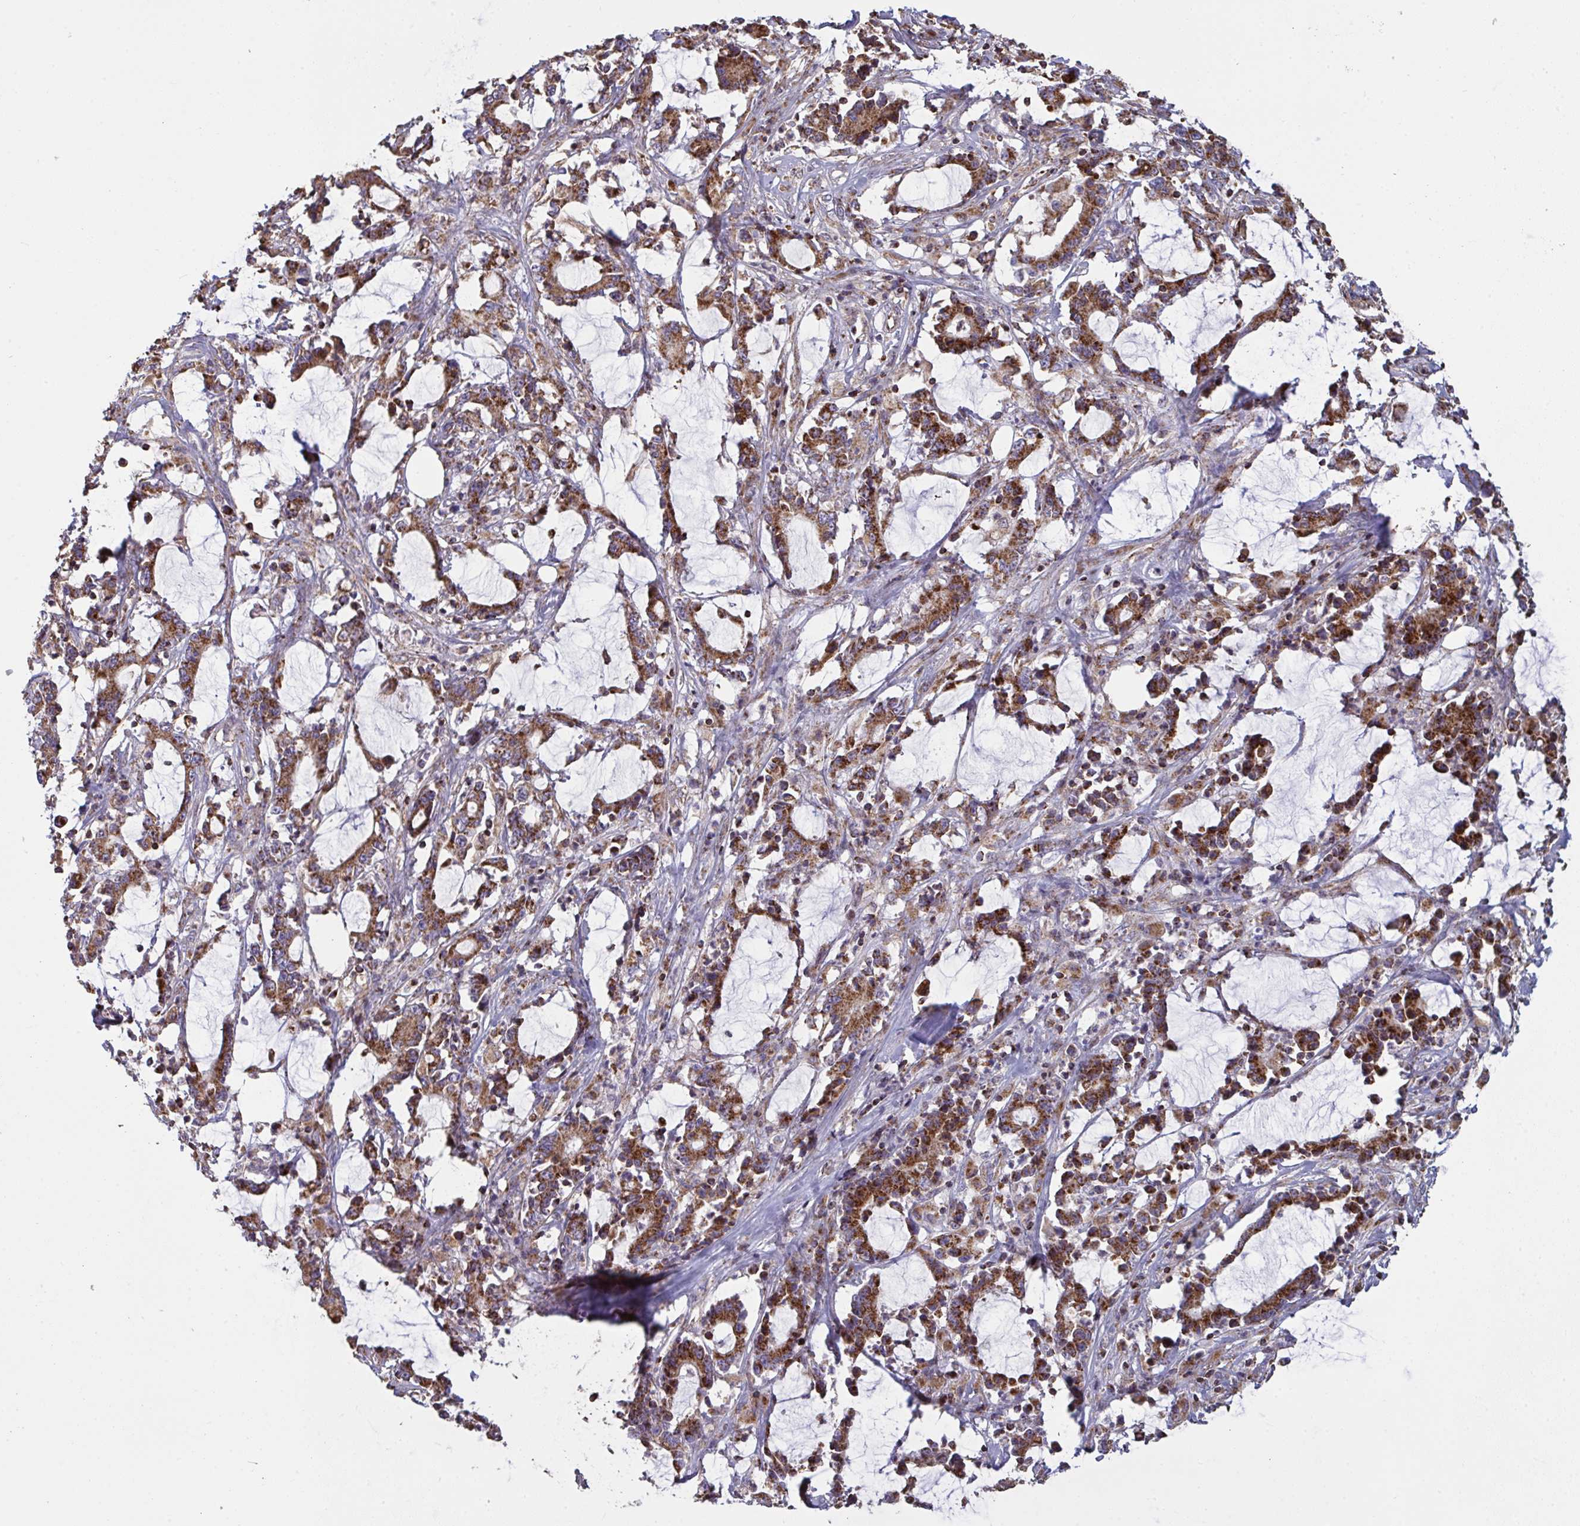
{"staining": {"intensity": "strong", "quantity": ">75%", "location": "cytoplasmic/membranous"}, "tissue": "stomach cancer", "cell_type": "Tumor cells", "image_type": "cancer", "snomed": [{"axis": "morphology", "description": "Adenocarcinoma, NOS"}, {"axis": "topography", "description": "Stomach, upper"}], "caption": "A high-resolution micrograph shows immunohistochemistry (IHC) staining of stomach cancer, which exhibits strong cytoplasmic/membranous staining in about >75% of tumor cells.", "gene": "MICOS10", "patient": {"sex": "male", "age": 68}}